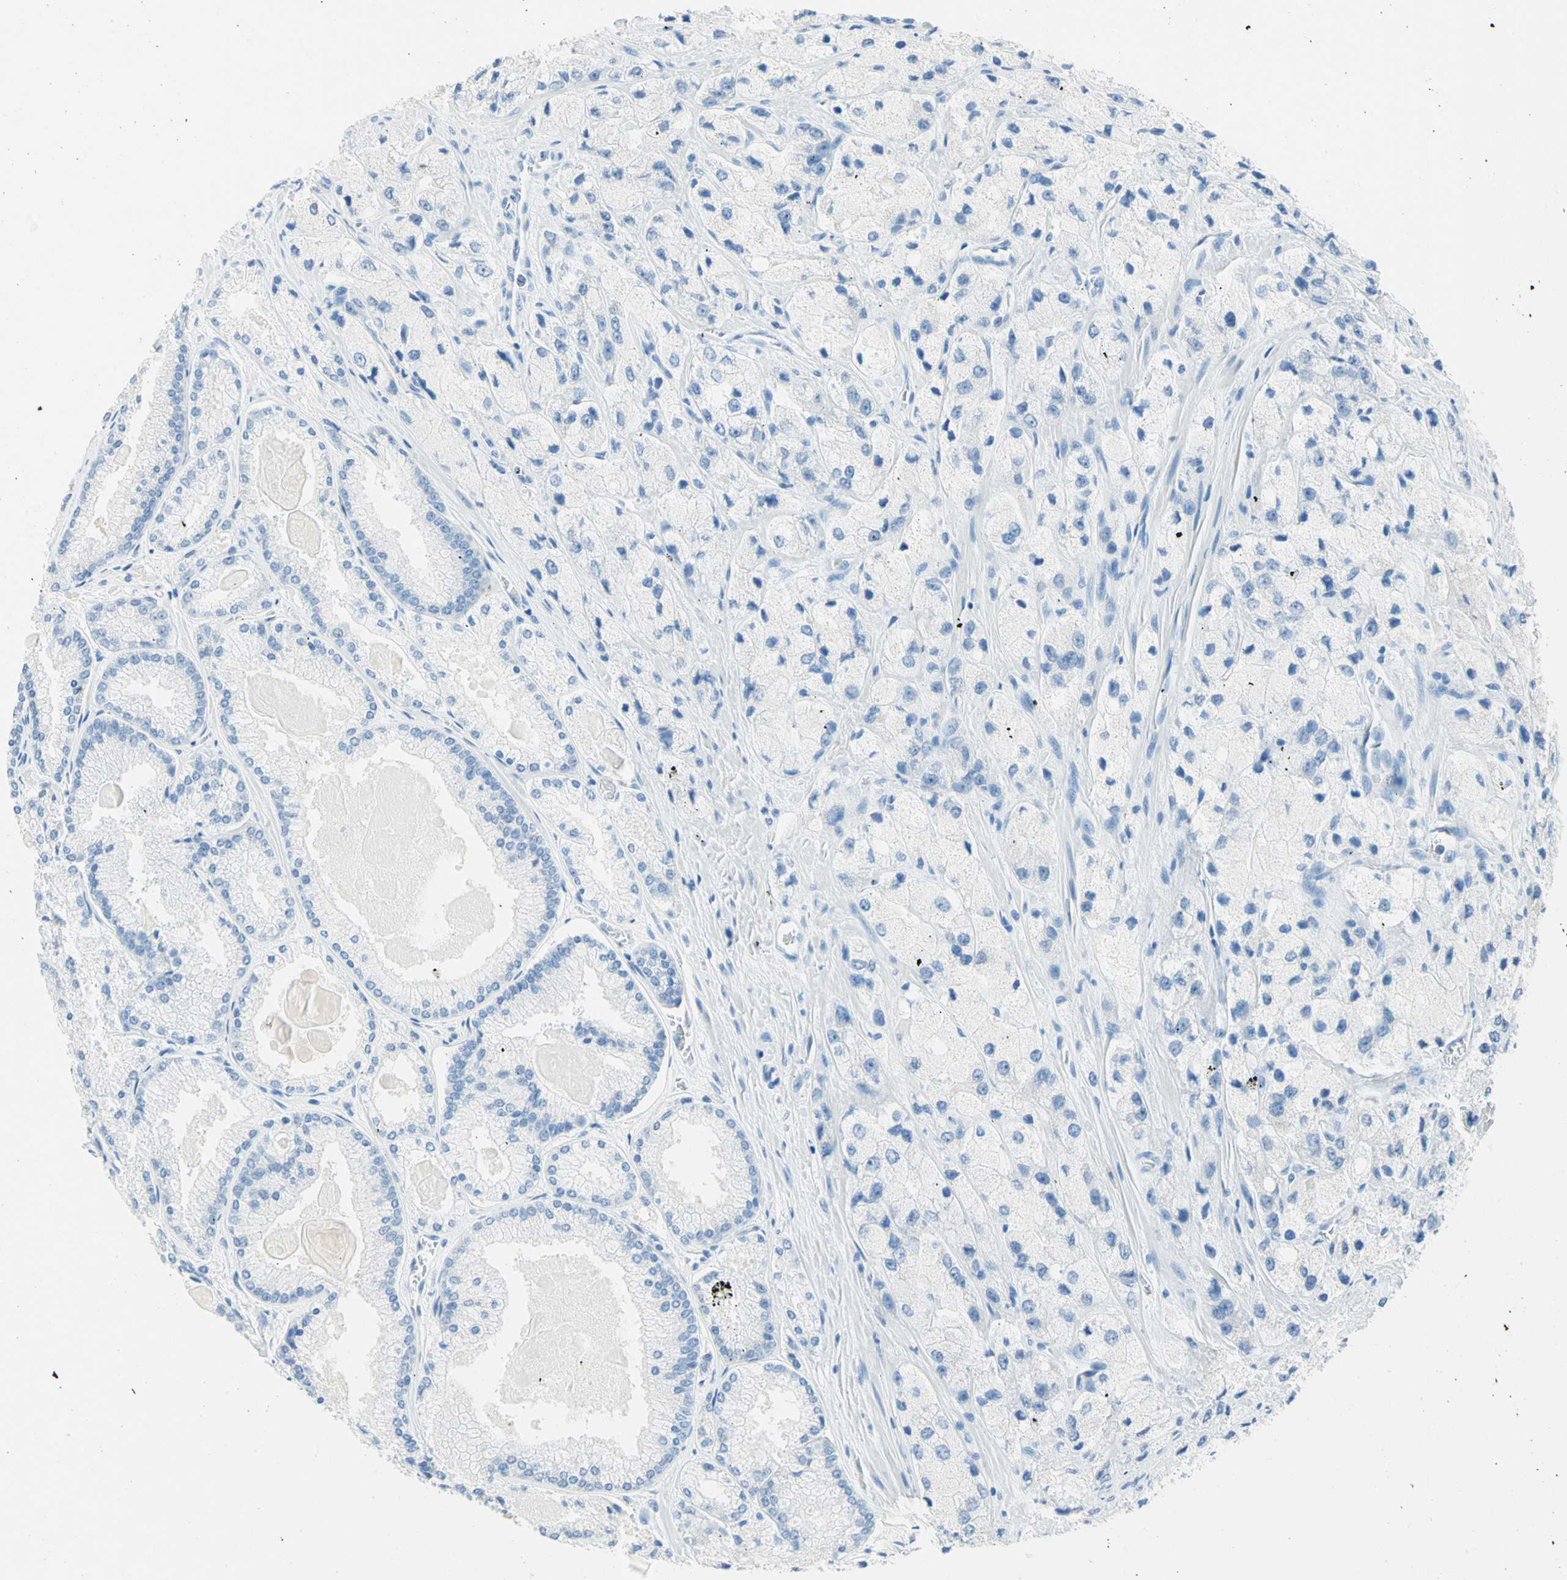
{"staining": {"intensity": "negative", "quantity": "none", "location": "none"}, "tissue": "prostate cancer", "cell_type": "Tumor cells", "image_type": "cancer", "snomed": [{"axis": "morphology", "description": "Adenocarcinoma, High grade"}, {"axis": "topography", "description": "Prostate"}], "caption": "Immunohistochemistry (IHC) histopathology image of neoplastic tissue: prostate cancer (adenocarcinoma (high-grade)) stained with DAB exhibits no significant protein staining in tumor cells. The staining is performed using DAB (3,3'-diaminobenzidine) brown chromogen with nuclei counter-stained in using hematoxylin.", "gene": "IL6ST", "patient": {"sex": "male", "age": 58}}